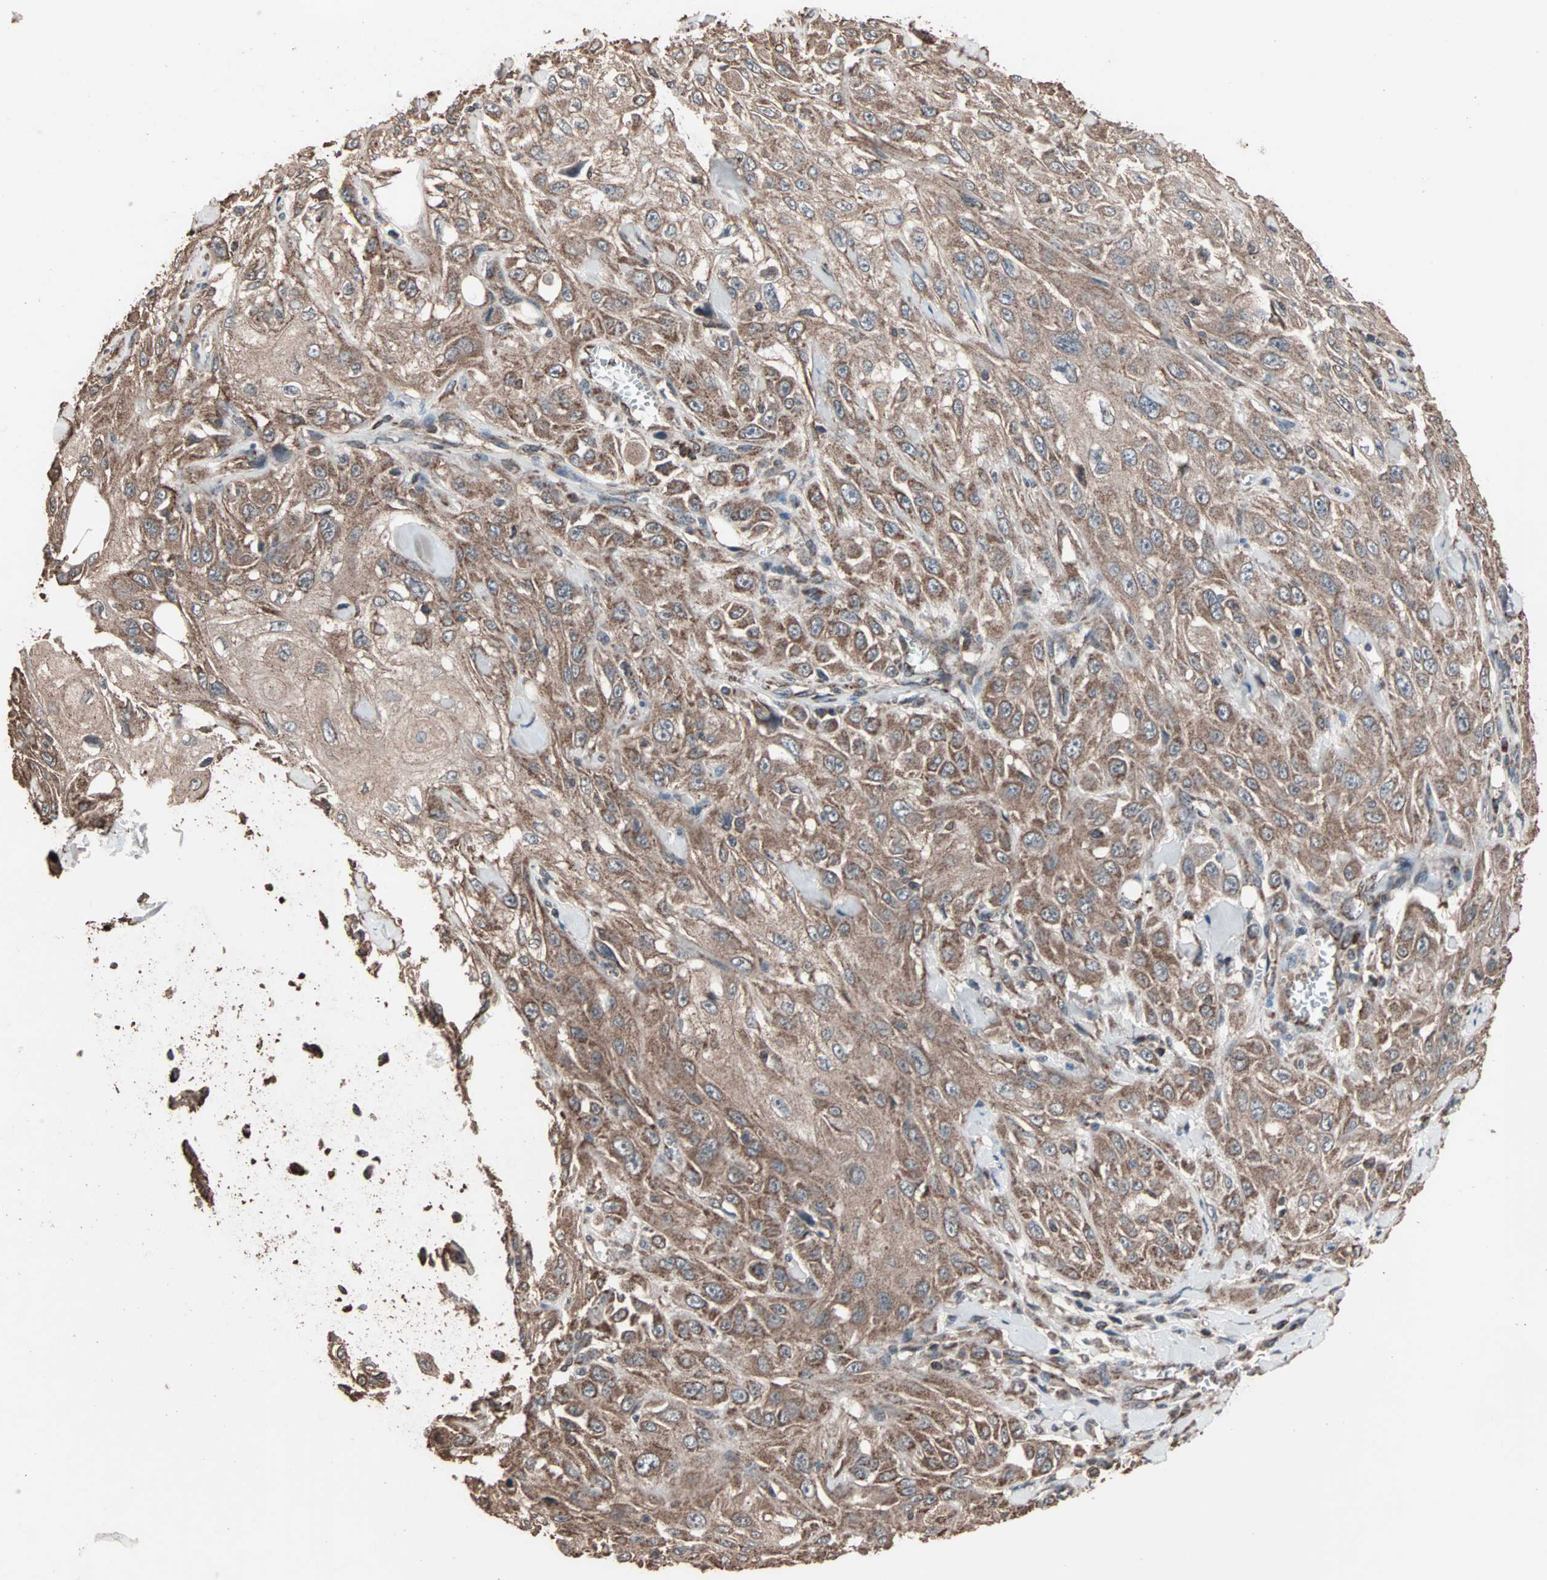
{"staining": {"intensity": "moderate", "quantity": ">75%", "location": "cytoplasmic/membranous"}, "tissue": "skin cancer", "cell_type": "Tumor cells", "image_type": "cancer", "snomed": [{"axis": "morphology", "description": "Squamous cell carcinoma, NOS"}, {"axis": "morphology", "description": "Squamous cell carcinoma, metastatic, NOS"}, {"axis": "topography", "description": "Skin"}, {"axis": "topography", "description": "Lymph node"}], "caption": "About >75% of tumor cells in skin cancer (metastatic squamous cell carcinoma) demonstrate moderate cytoplasmic/membranous protein positivity as visualized by brown immunohistochemical staining.", "gene": "MRPL2", "patient": {"sex": "male", "age": 75}}